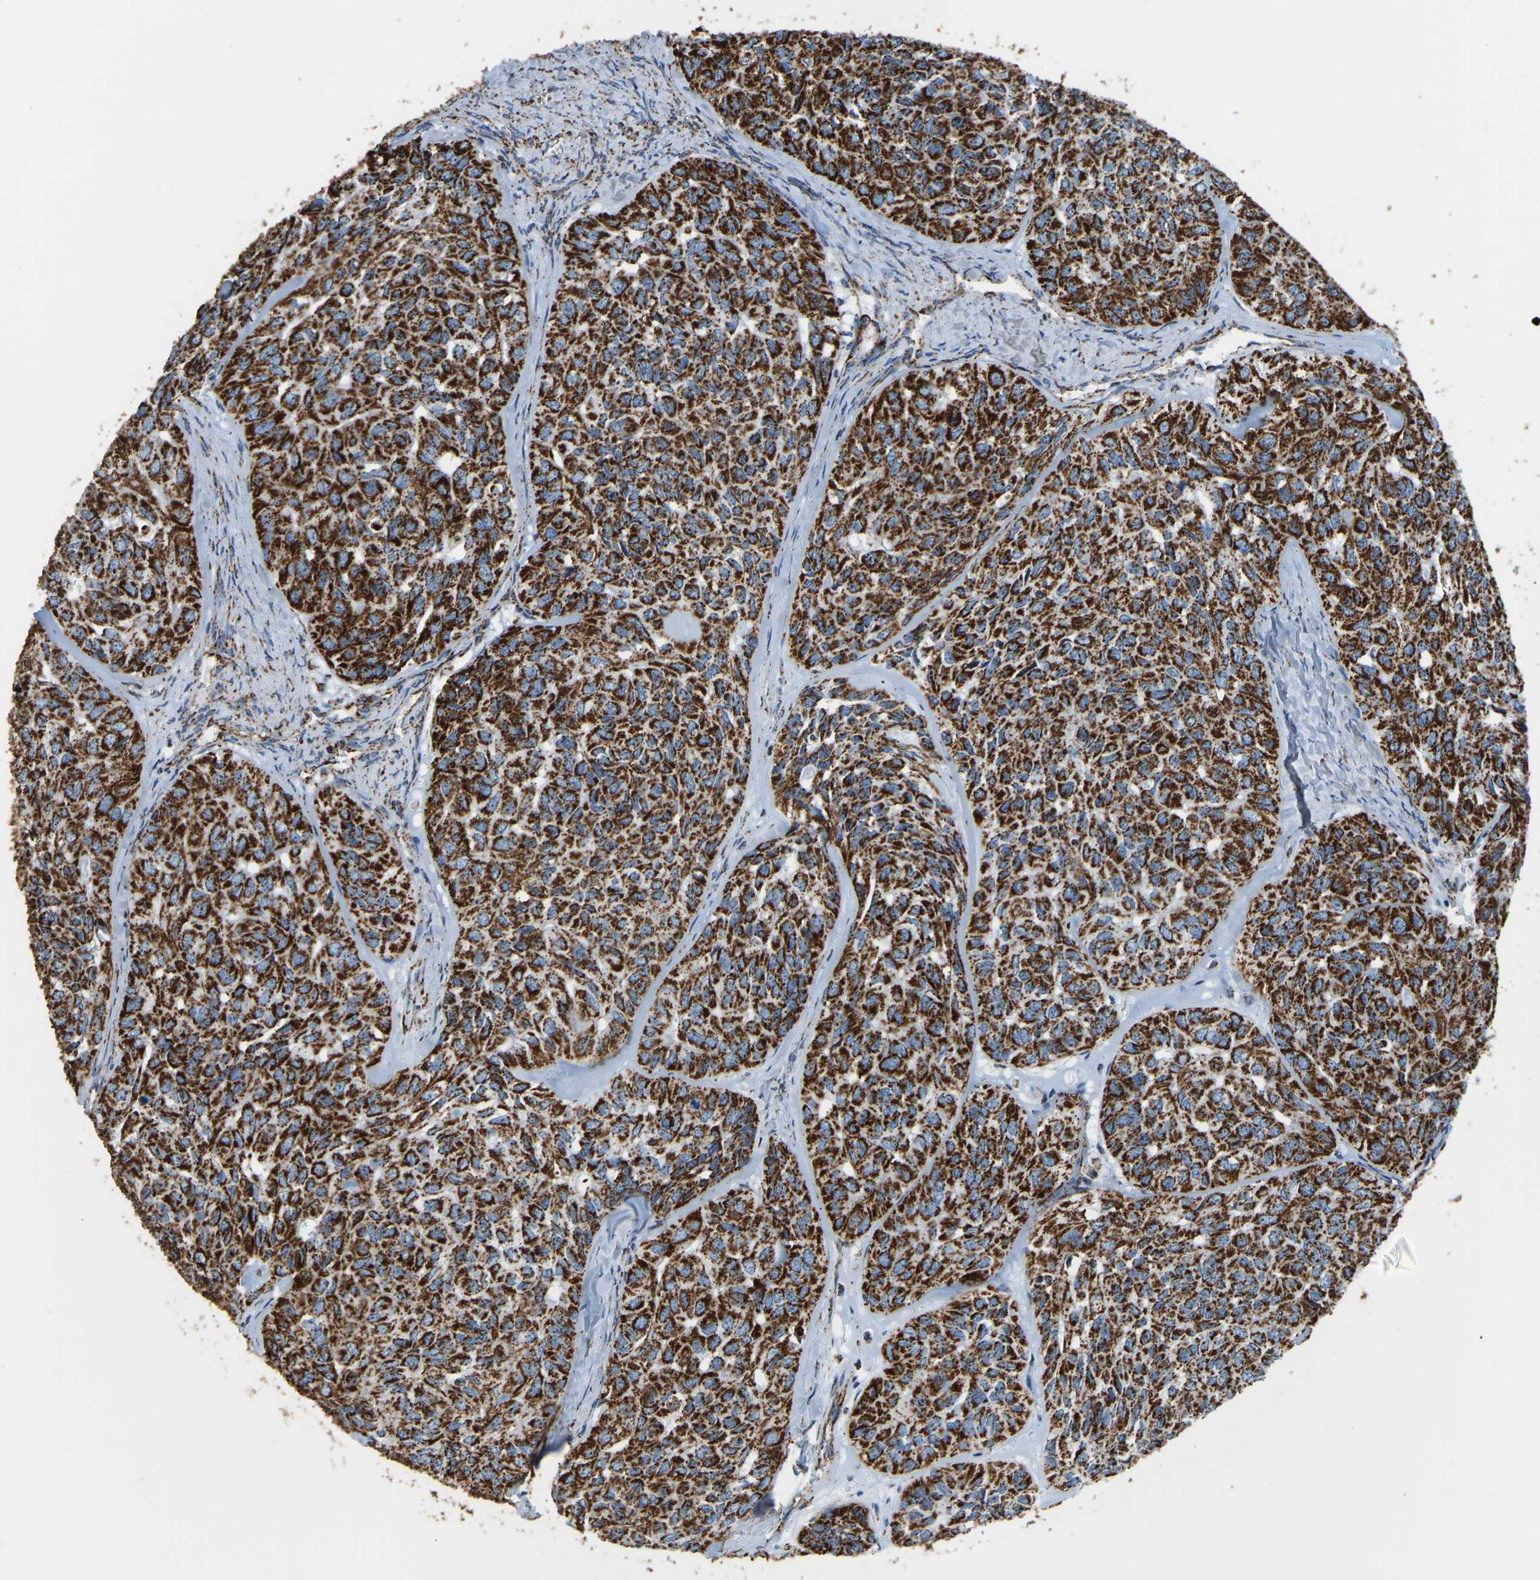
{"staining": {"intensity": "strong", "quantity": ">75%", "location": "cytoplasmic/membranous"}, "tissue": "head and neck cancer", "cell_type": "Tumor cells", "image_type": "cancer", "snomed": [{"axis": "morphology", "description": "Adenocarcinoma, NOS"}, {"axis": "topography", "description": "Salivary gland, NOS"}, {"axis": "topography", "description": "Head-Neck"}], "caption": "Head and neck adenocarcinoma tissue reveals strong cytoplasmic/membranous positivity in about >75% of tumor cells, visualized by immunohistochemistry.", "gene": "IRX6", "patient": {"sex": "female", "age": 76}}